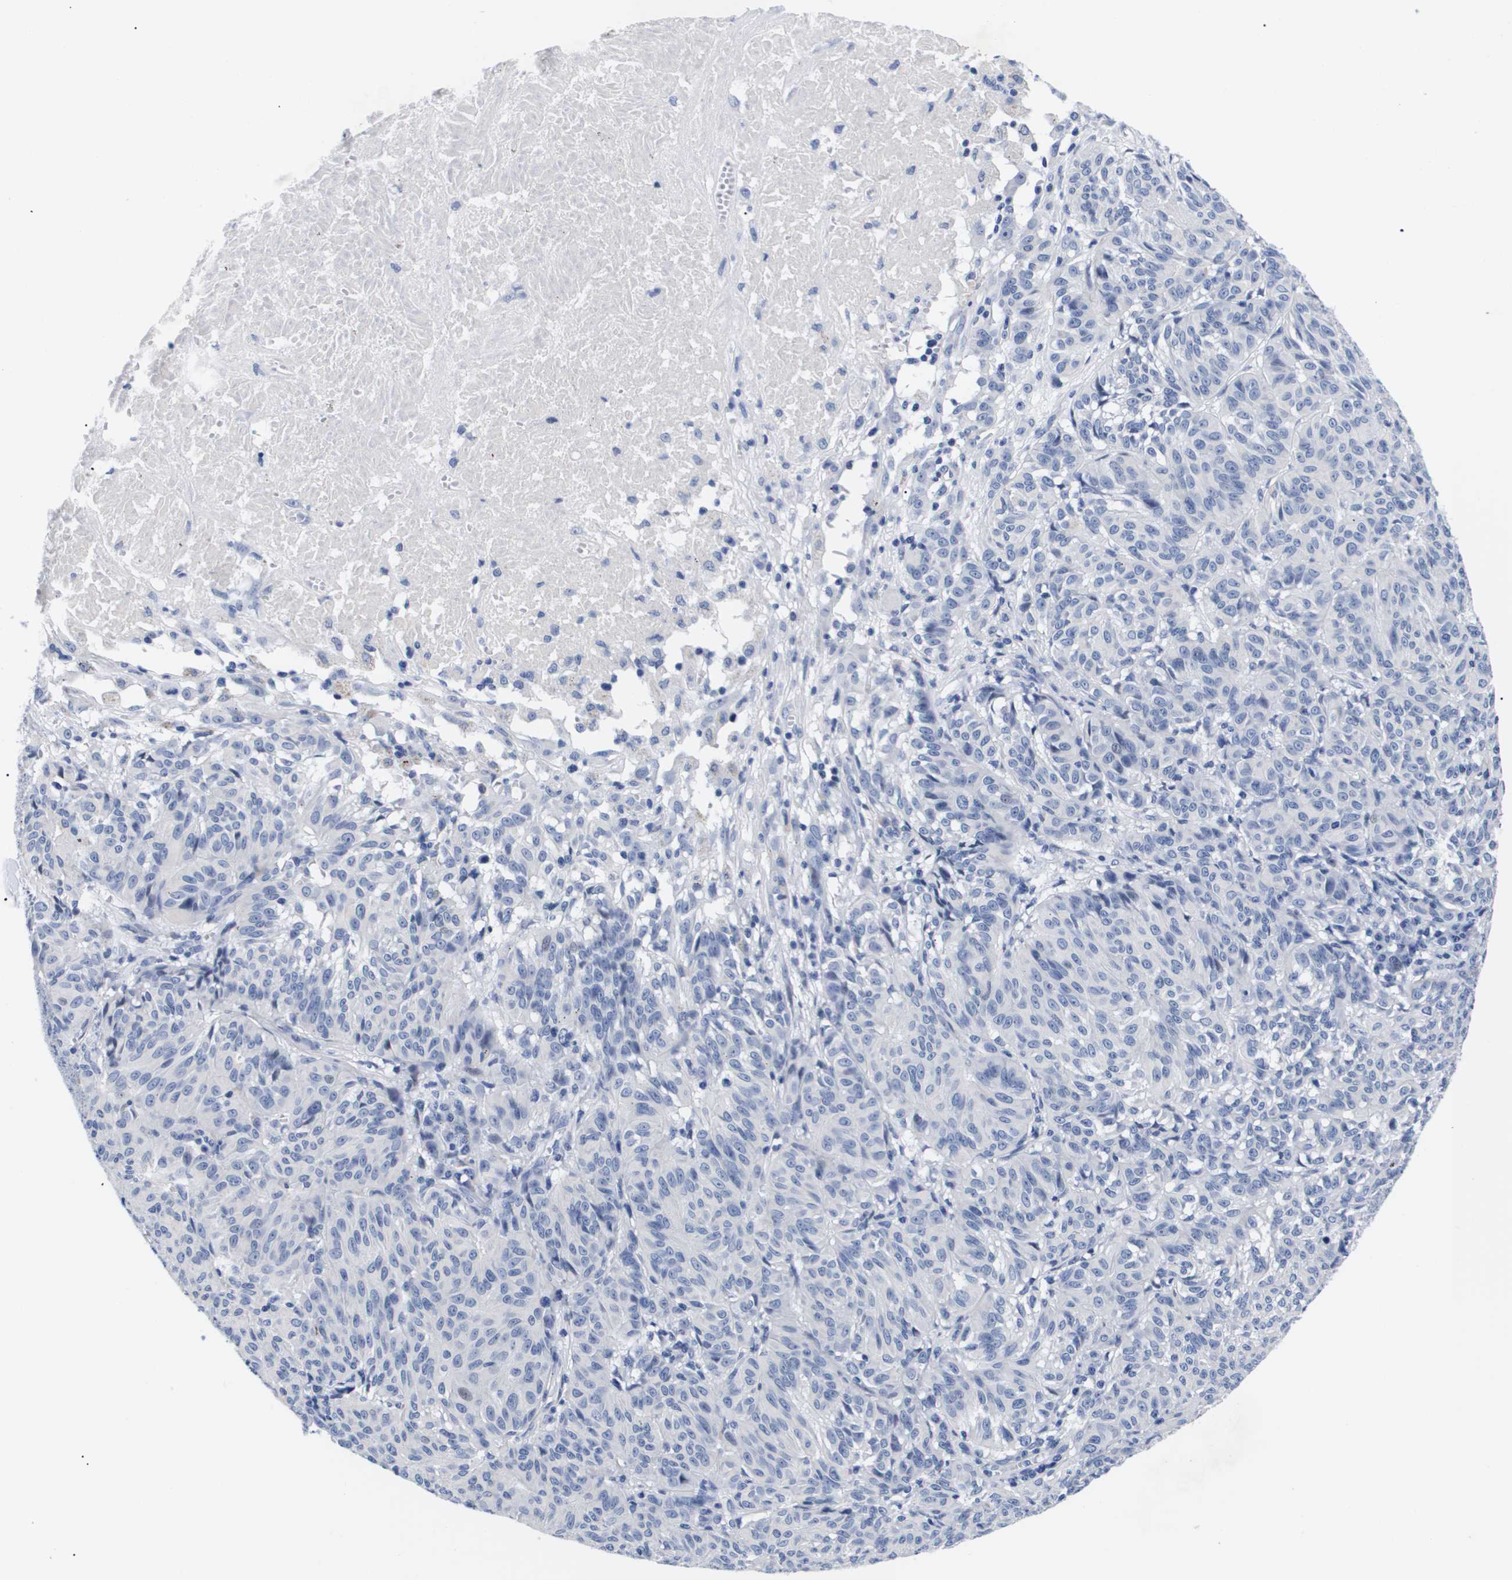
{"staining": {"intensity": "negative", "quantity": "none", "location": "none"}, "tissue": "melanoma", "cell_type": "Tumor cells", "image_type": "cancer", "snomed": [{"axis": "morphology", "description": "Malignant melanoma, NOS"}, {"axis": "topography", "description": "Skin"}], "caption": "Immunohistochemical staining of melanoma exhibits no significant staining in tumor cells. (DAB (3,3'-diaminobenzidine) IHC, high magnification).", "gene": "SHD", "patient": {"sex": "female", "age": 72}}